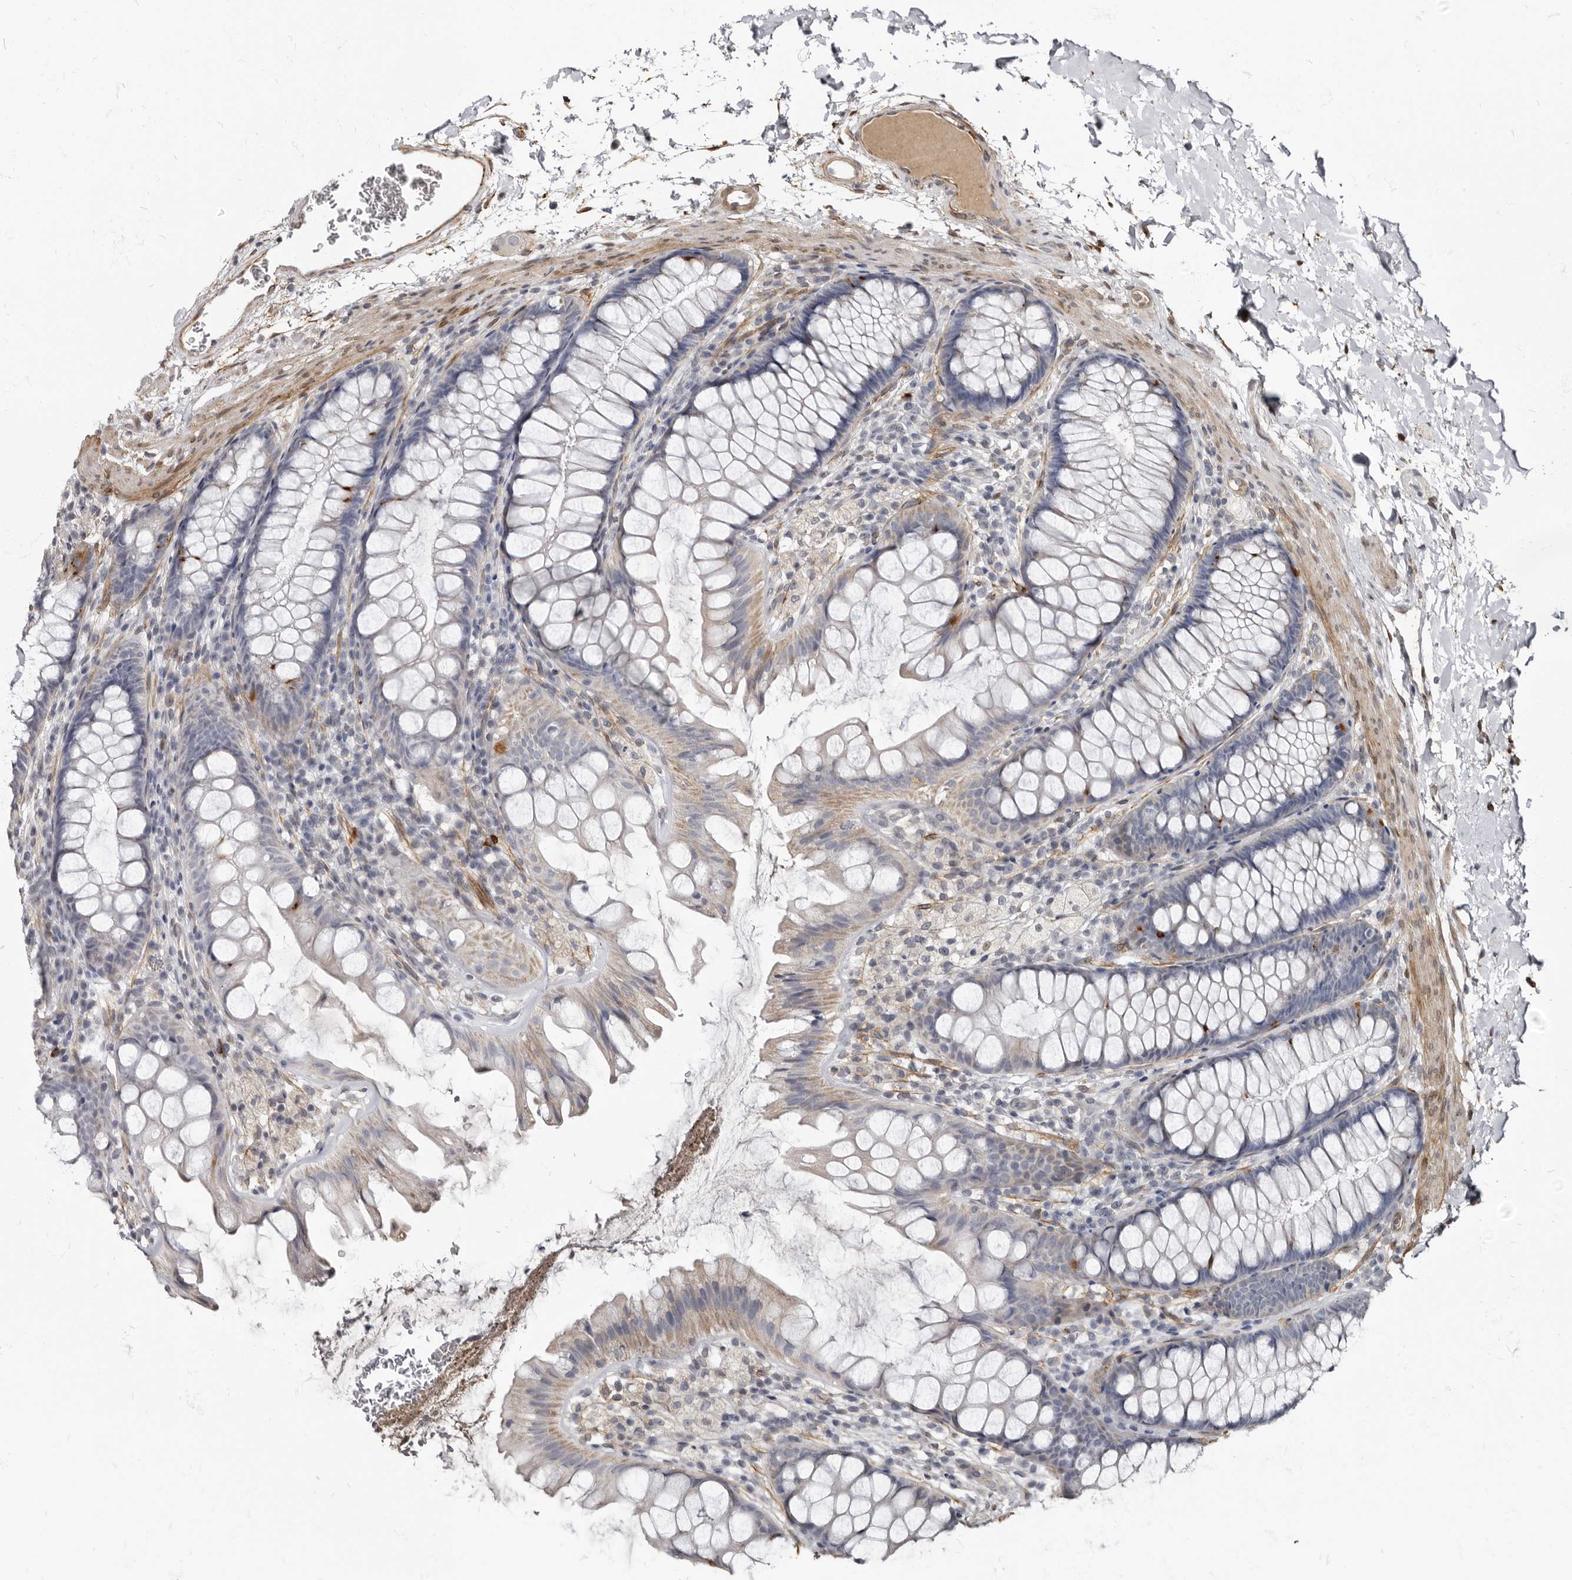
{"staining": {"intensity": "moderate", "quantity": ">75%", "location": "cytoplasmic/membranous"}, "tissue": "colon", "cell_type": "Endothelial cells", "image_type": "normal", "snomed": [{"axis": "morphology", "description": "Normal tissue, NOS"}, {"axis": "topography", "description": "Colon"}], "caption": "Immunohistochemical staining of normal human colon reveals moderate cytoplasmic/membranous protein positivity in approximately >75% of endothelial cells.", "gene": "MRGPRF", "patient": {"sex": "female", "age": 62}}